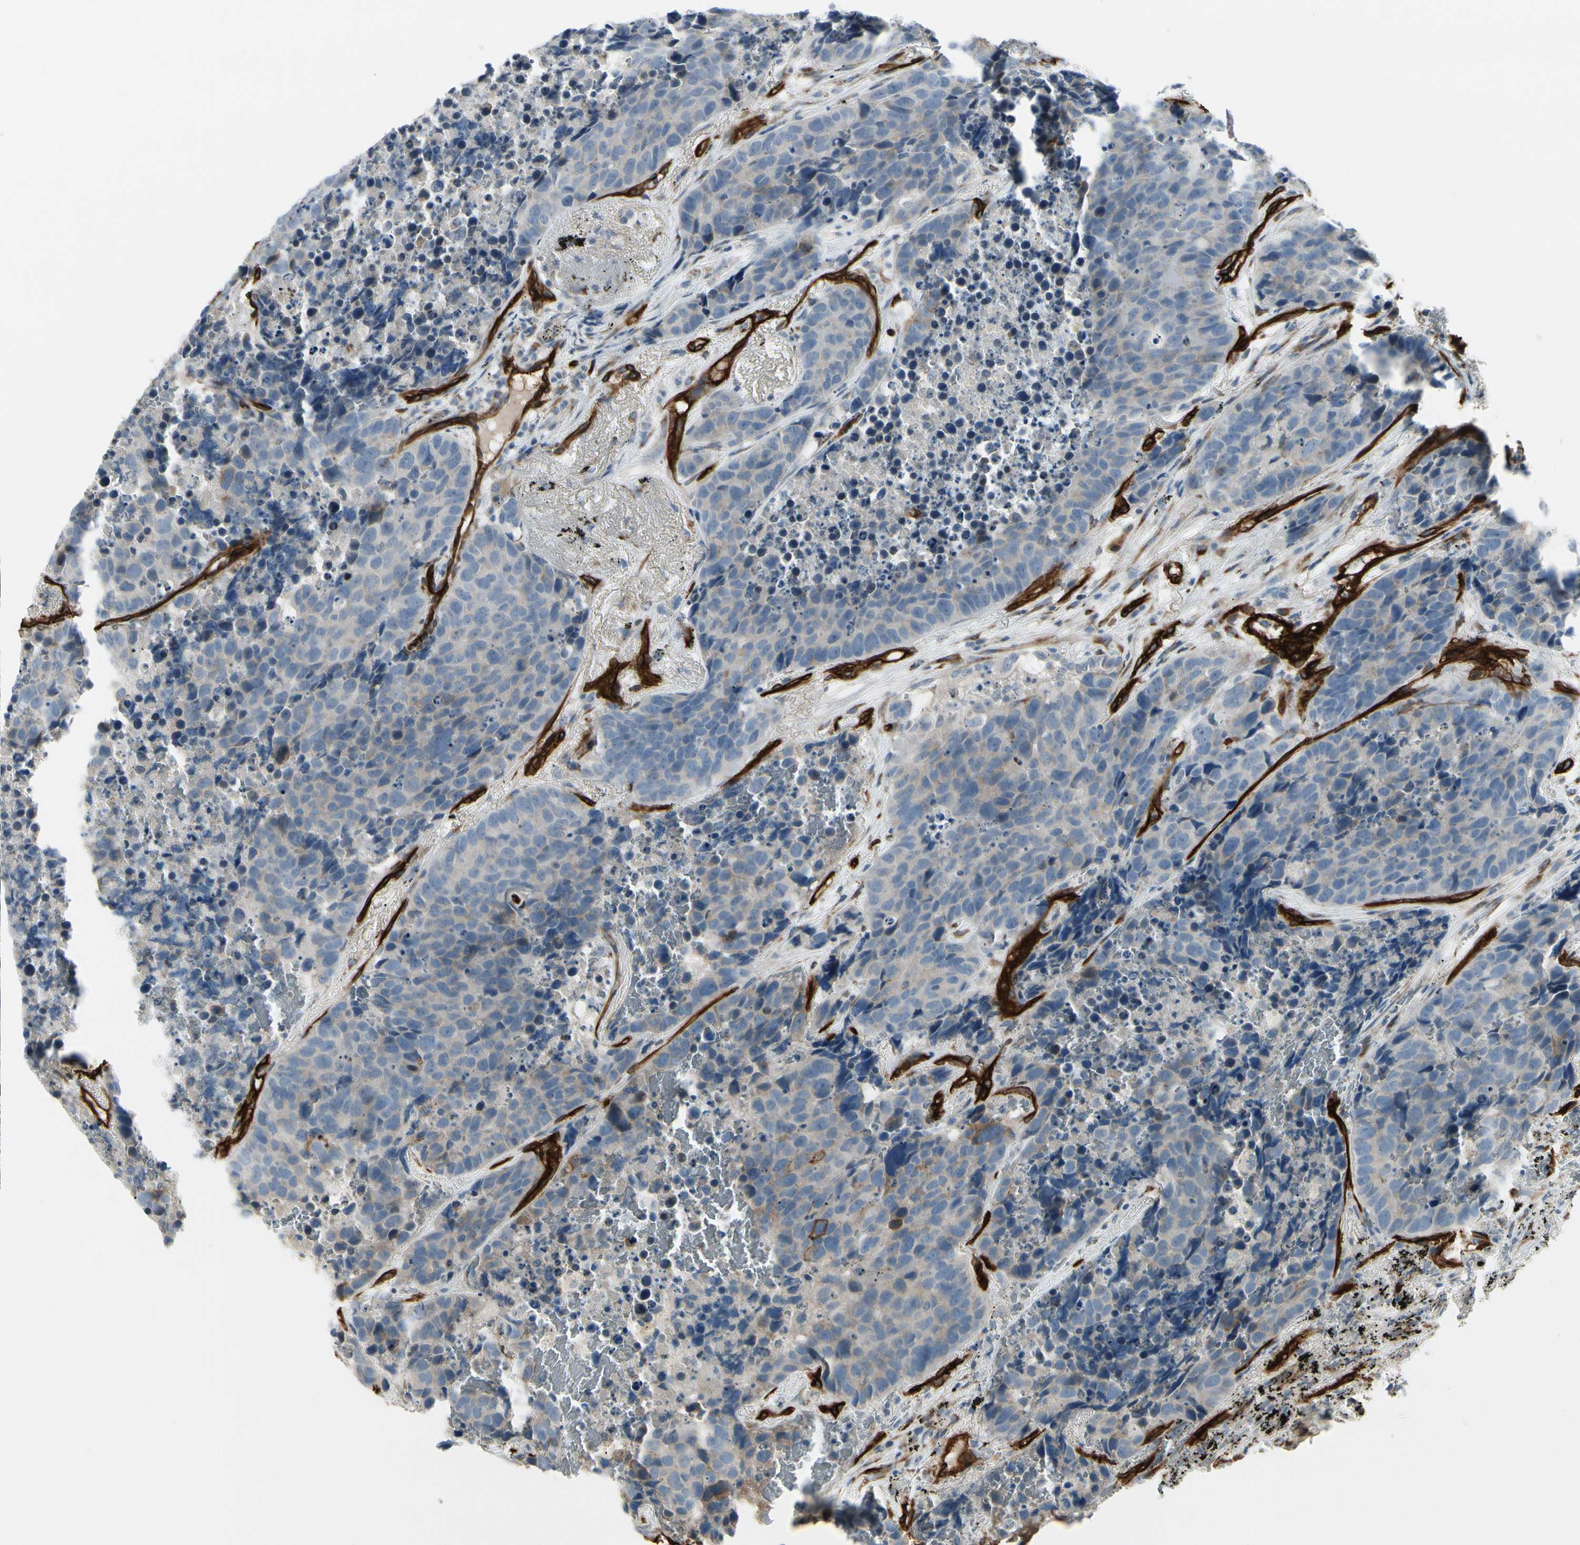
{"staining": {"intensity": "negative", "quantity": "none", "location": "none"}, "tissue": "carcinoid", "cell_type": "Tumor cells", "image_type": "cancer", "snomed": [{"axis": "morphology", "description": "Carcinoid, malignant, NOS"}, {"axis": "topography", "description": "Lung"}], "caption": "An immunohistochemistry micrograph of malignant carcinoid is shown. There is no staining in tumor cells of malignant carcinoid.", "gene": "MCAM", "patient": {"sex": "male", "age": 60}}